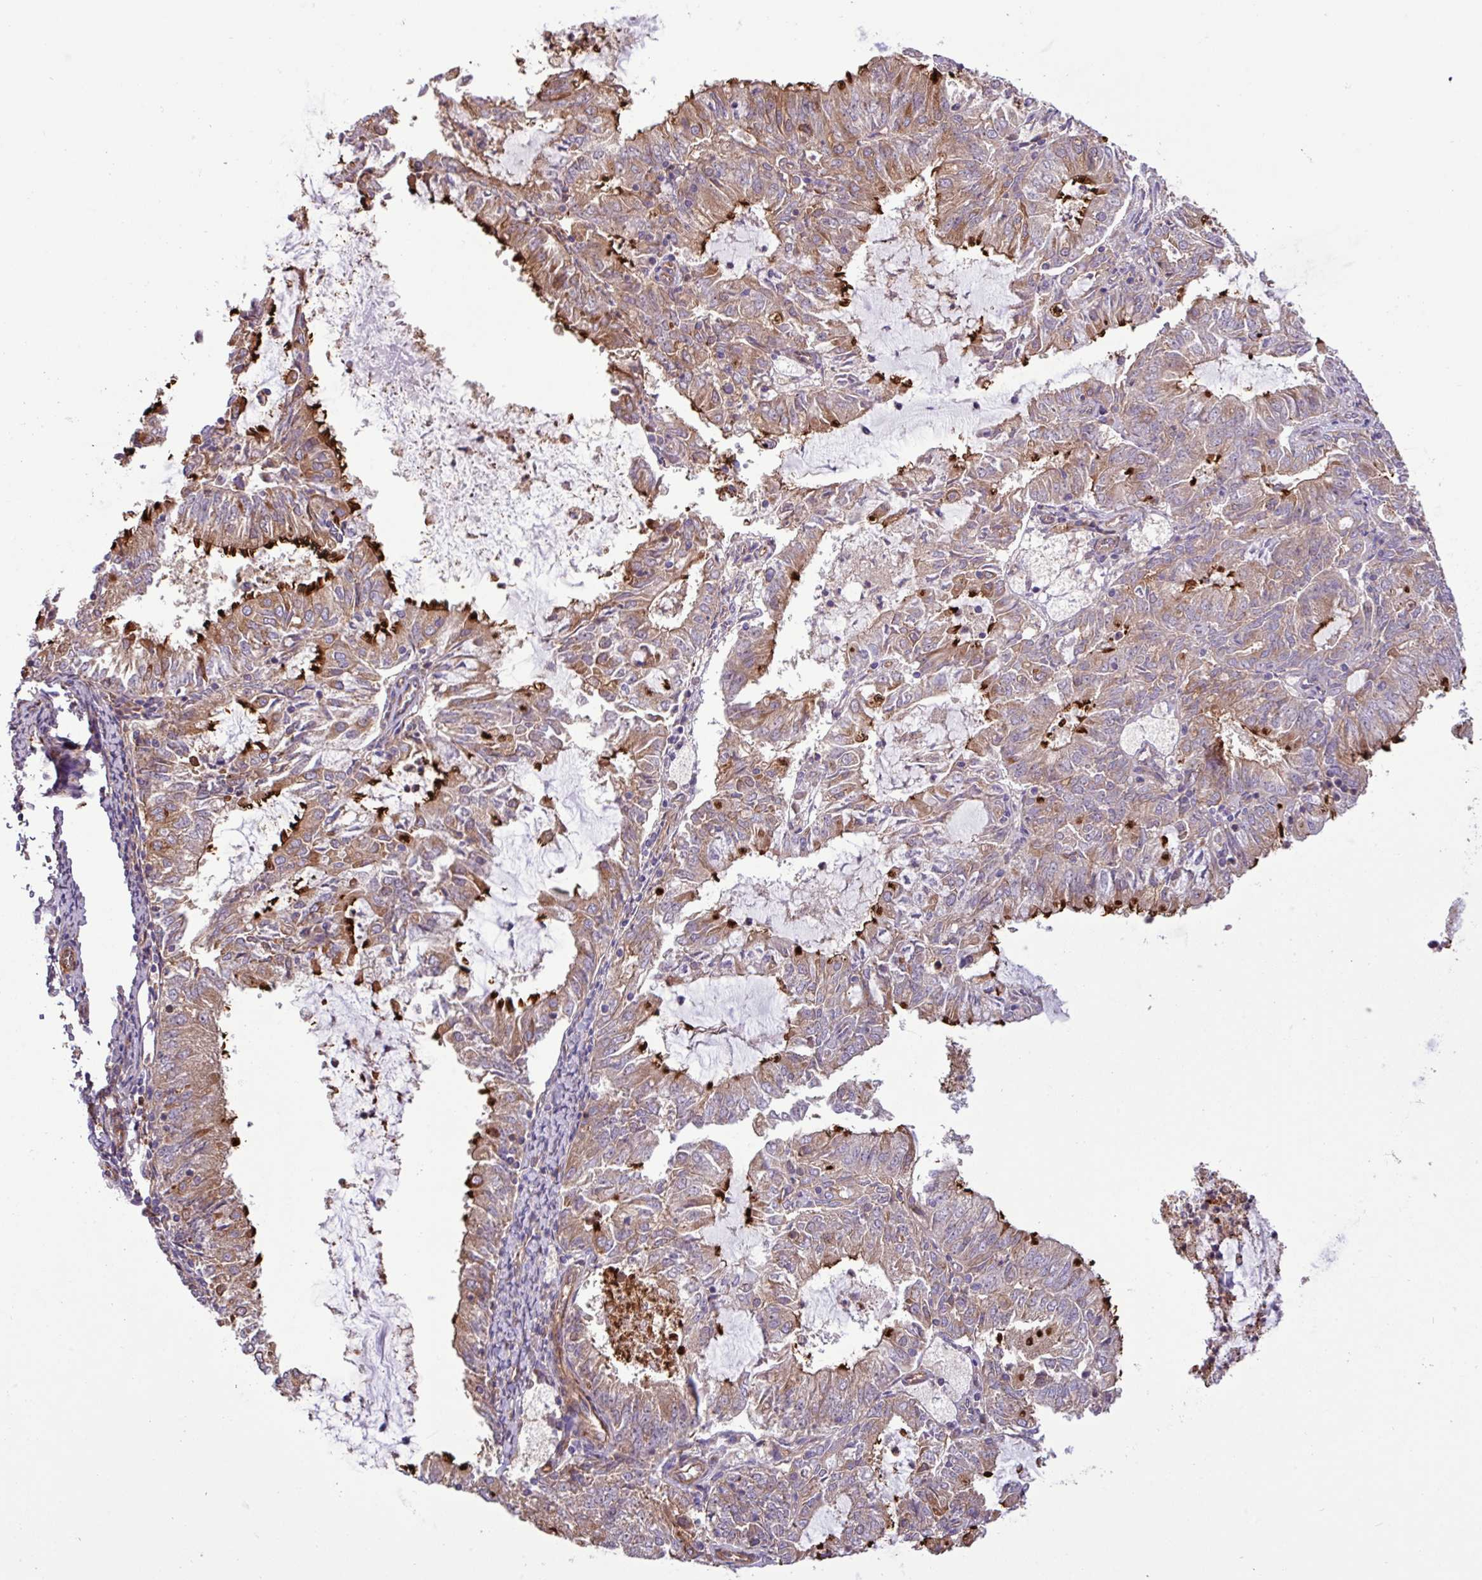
{"staining": {"intensity": "strong", "quantity": "25%-75%", "location": "cytoplasmic/membranous"}, "tissue": "endometrial cancer", "cell_type": "Tumor cells", "image_type": "cancer", "snomed": [{"axis": "morphology", "description": "Adenocarcinoma, NOS"}, {"axis": "topography", "description": "Endometrium"}], "caption": "Adenocarcinoma (endometrial) stained for a protein exhibits strong cytoplasmic/membranous positivity in tumor cells.", "gene": "ZNF300", "patient": {"sex": "female", "age": 57}}